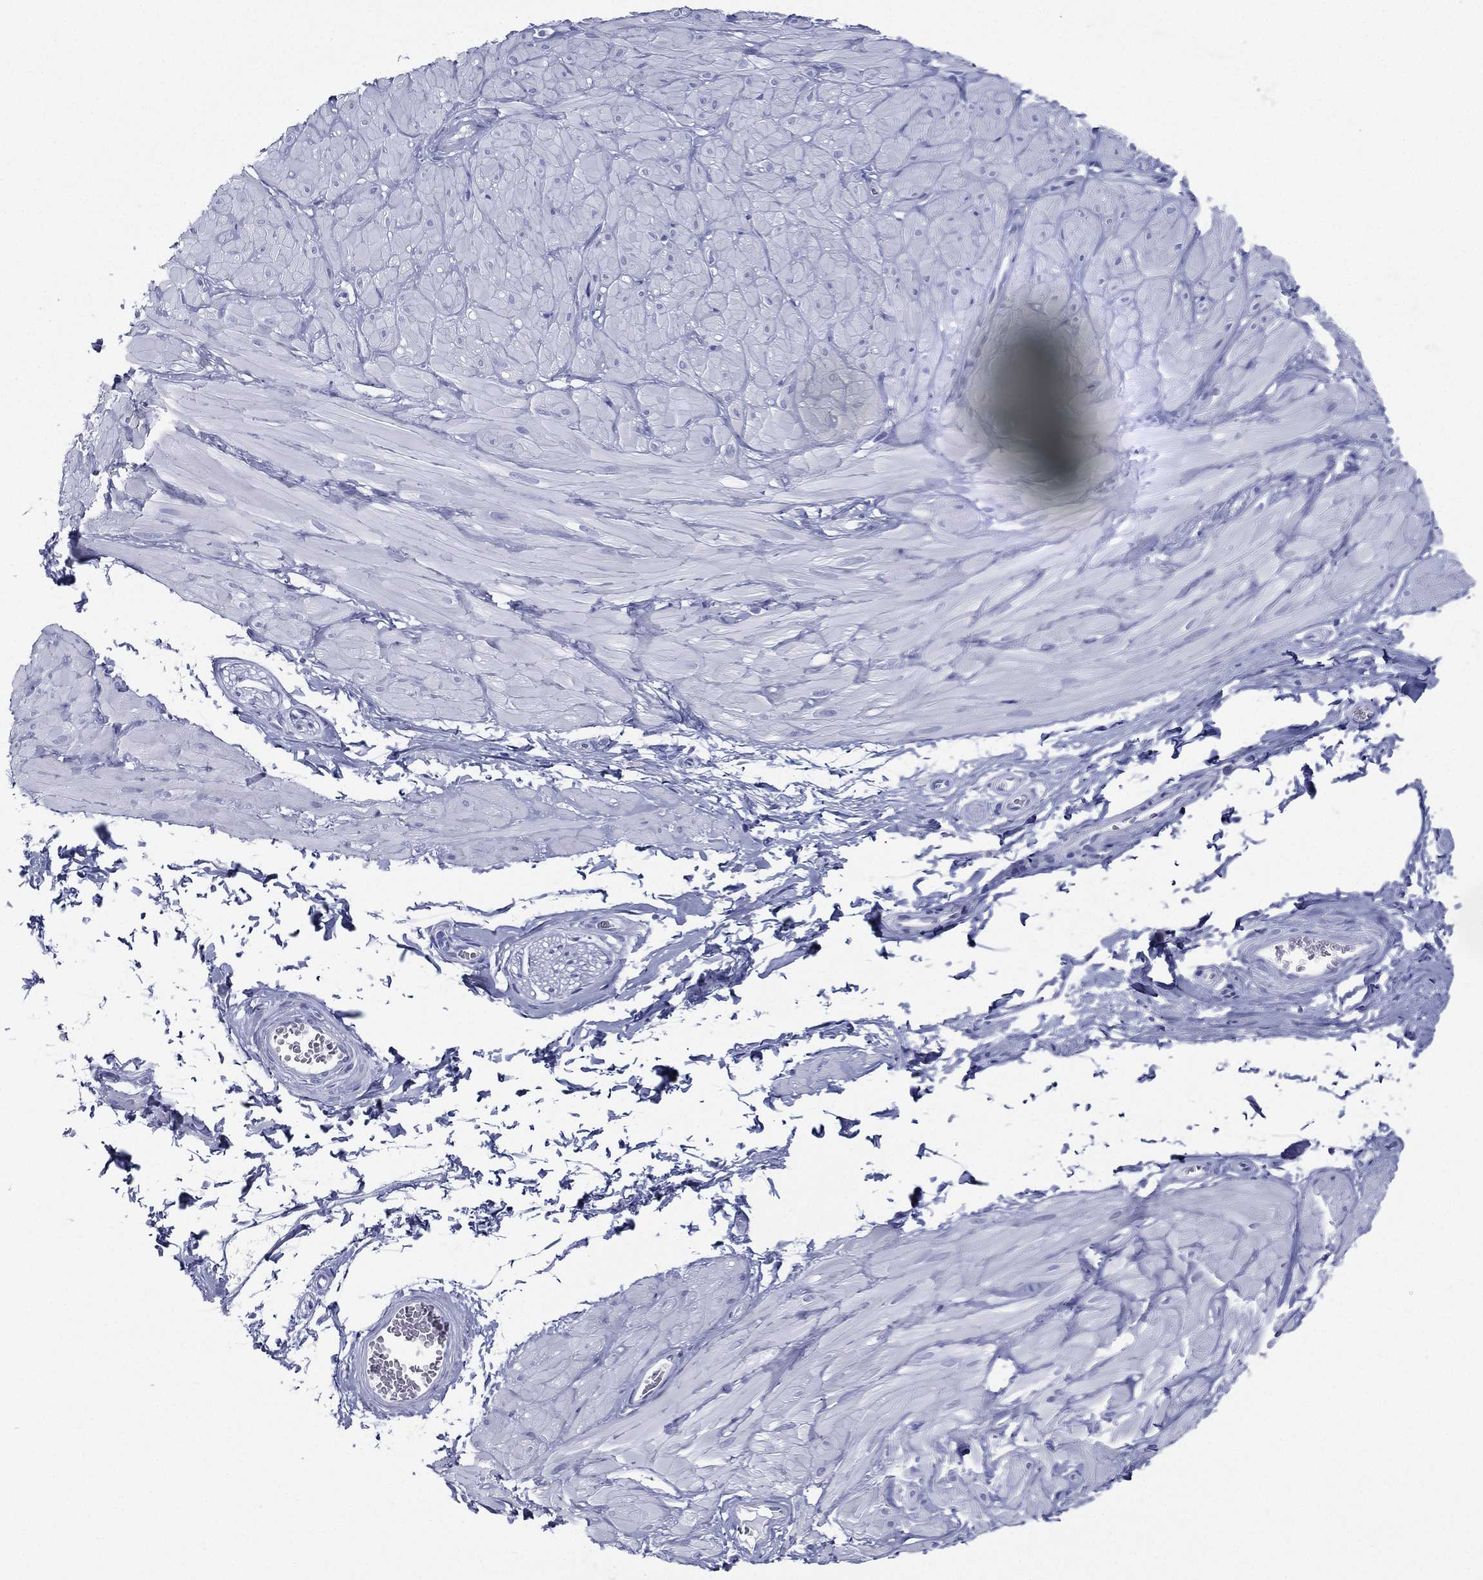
{"staining": {"intensity": "negative", "quantity": "none", "location": "none"}, "tissue": "soft tissue", "cell_type": "Fibroblasts", "image_type": "normal", "snomed": [{"axis": "morphology", "description": "Normal tissue, NOS"}, {"axis": "topography", "description": "Smooth muscle"}, {"axis": "topography", "description": "Peripheral nerve tissue"}], "caption": "This micrograph is of normal soft tissue stained with immunohistochemistry to label a protein in brown with the nuclei are counter-stained blue. There is no staining in fibroblasts. (Immunohistochemistry, brightfield microscopy, high magnification).", "gene": "RSPH4A", "patient": {"sex": "male", "age": 22}}